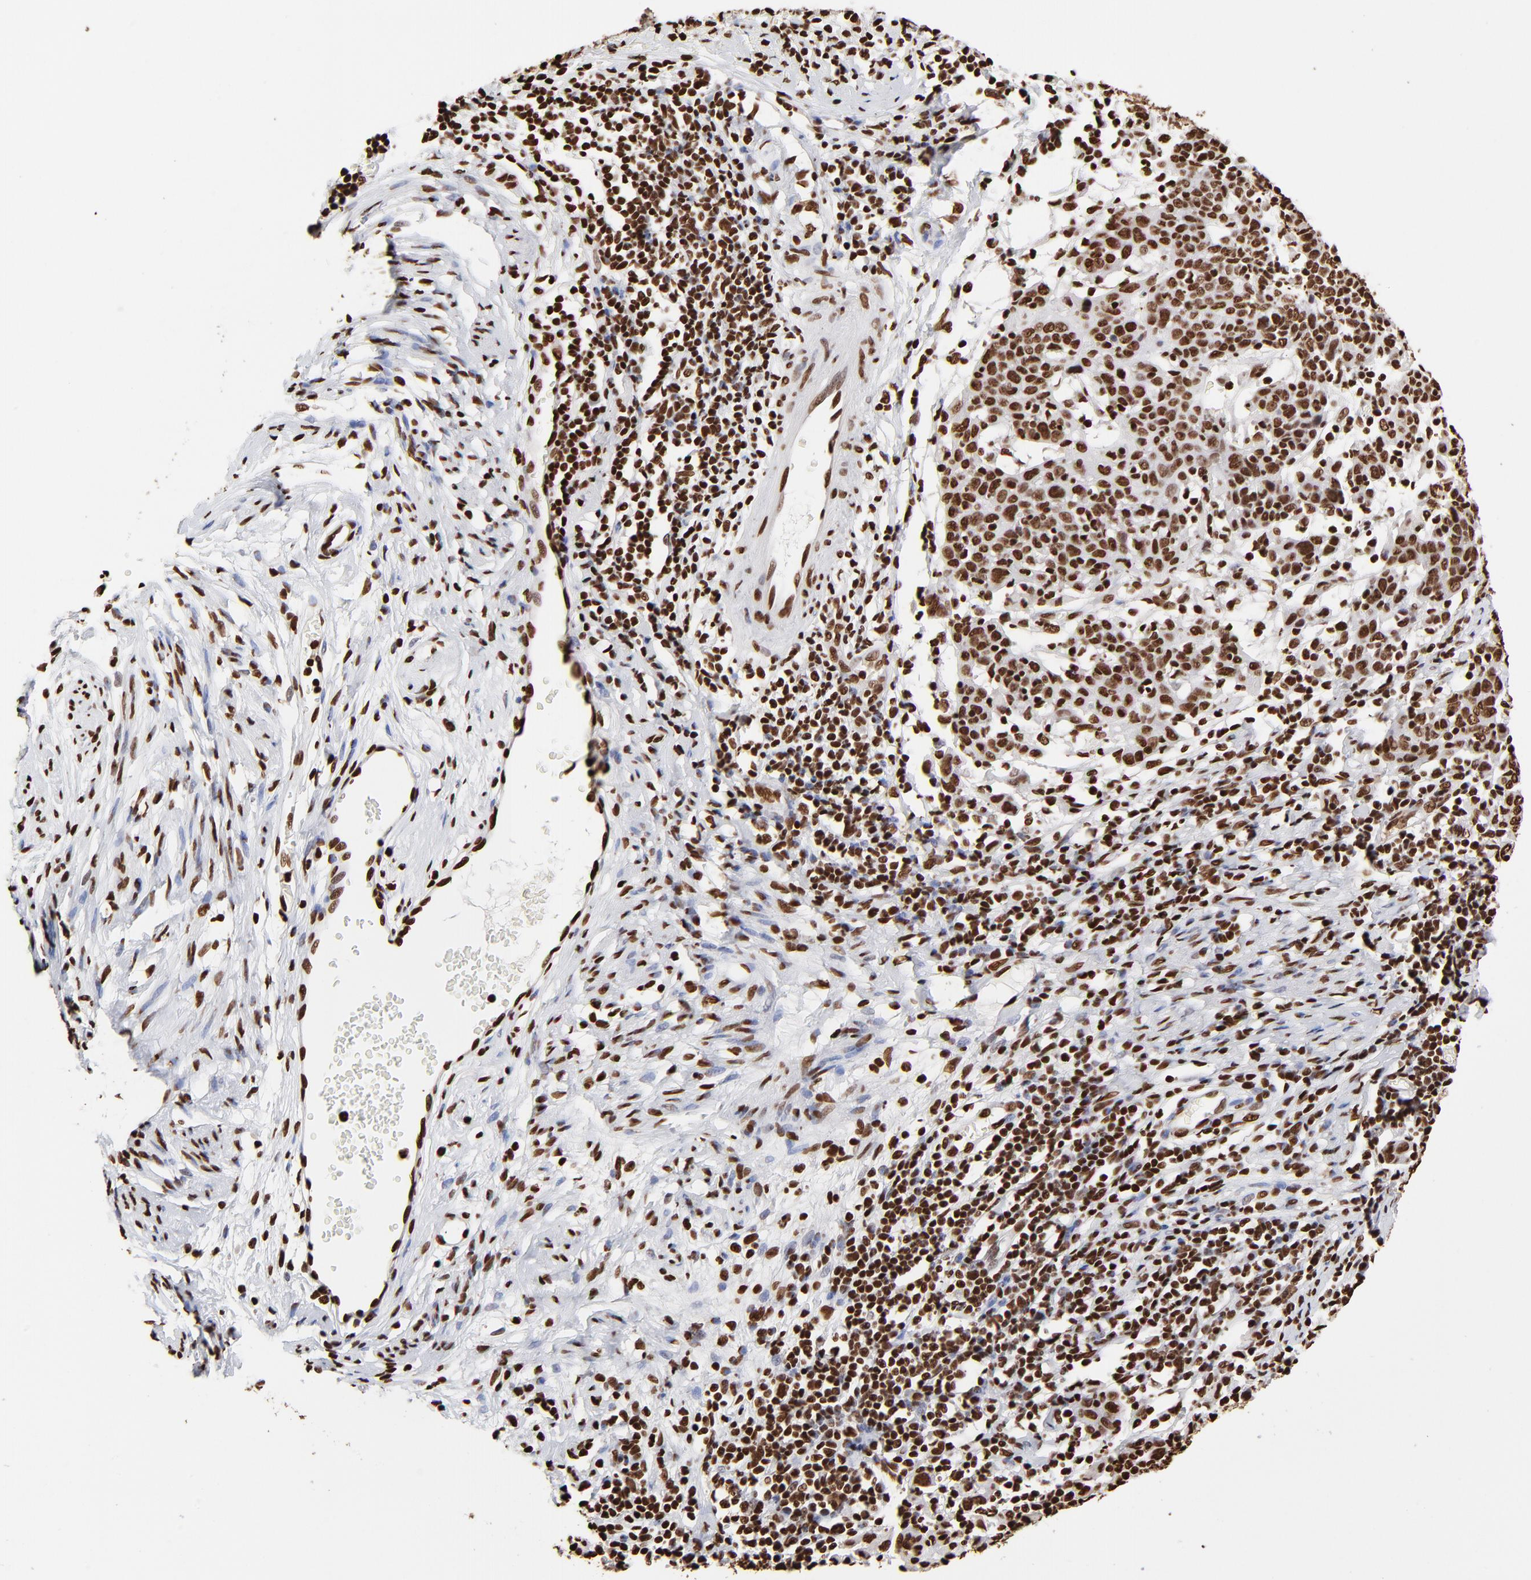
{"staining": {"intensity": "strong", "quantity": ">75%", "location": "nuclear"}, "tissue": "cervical cancer", "cell_type": "Tumor cells", "image_type": "cancer", "snomed": [{"axis": "morphology", "description": "Normal tissue, NOS"}, {"axis": "morphology", "description": "Squamous cell carcinoma, NOS"}, {"axis": "topography", "description": "Cervix"}], "caption": "Human cervical squamous cell carcinoma stained with a brown dye demonstrates strong nuclear positive staining in approximately >75% of tumor cells.", "gene": "ZNF544", "patient": {"sex": "female", "age": 67}}